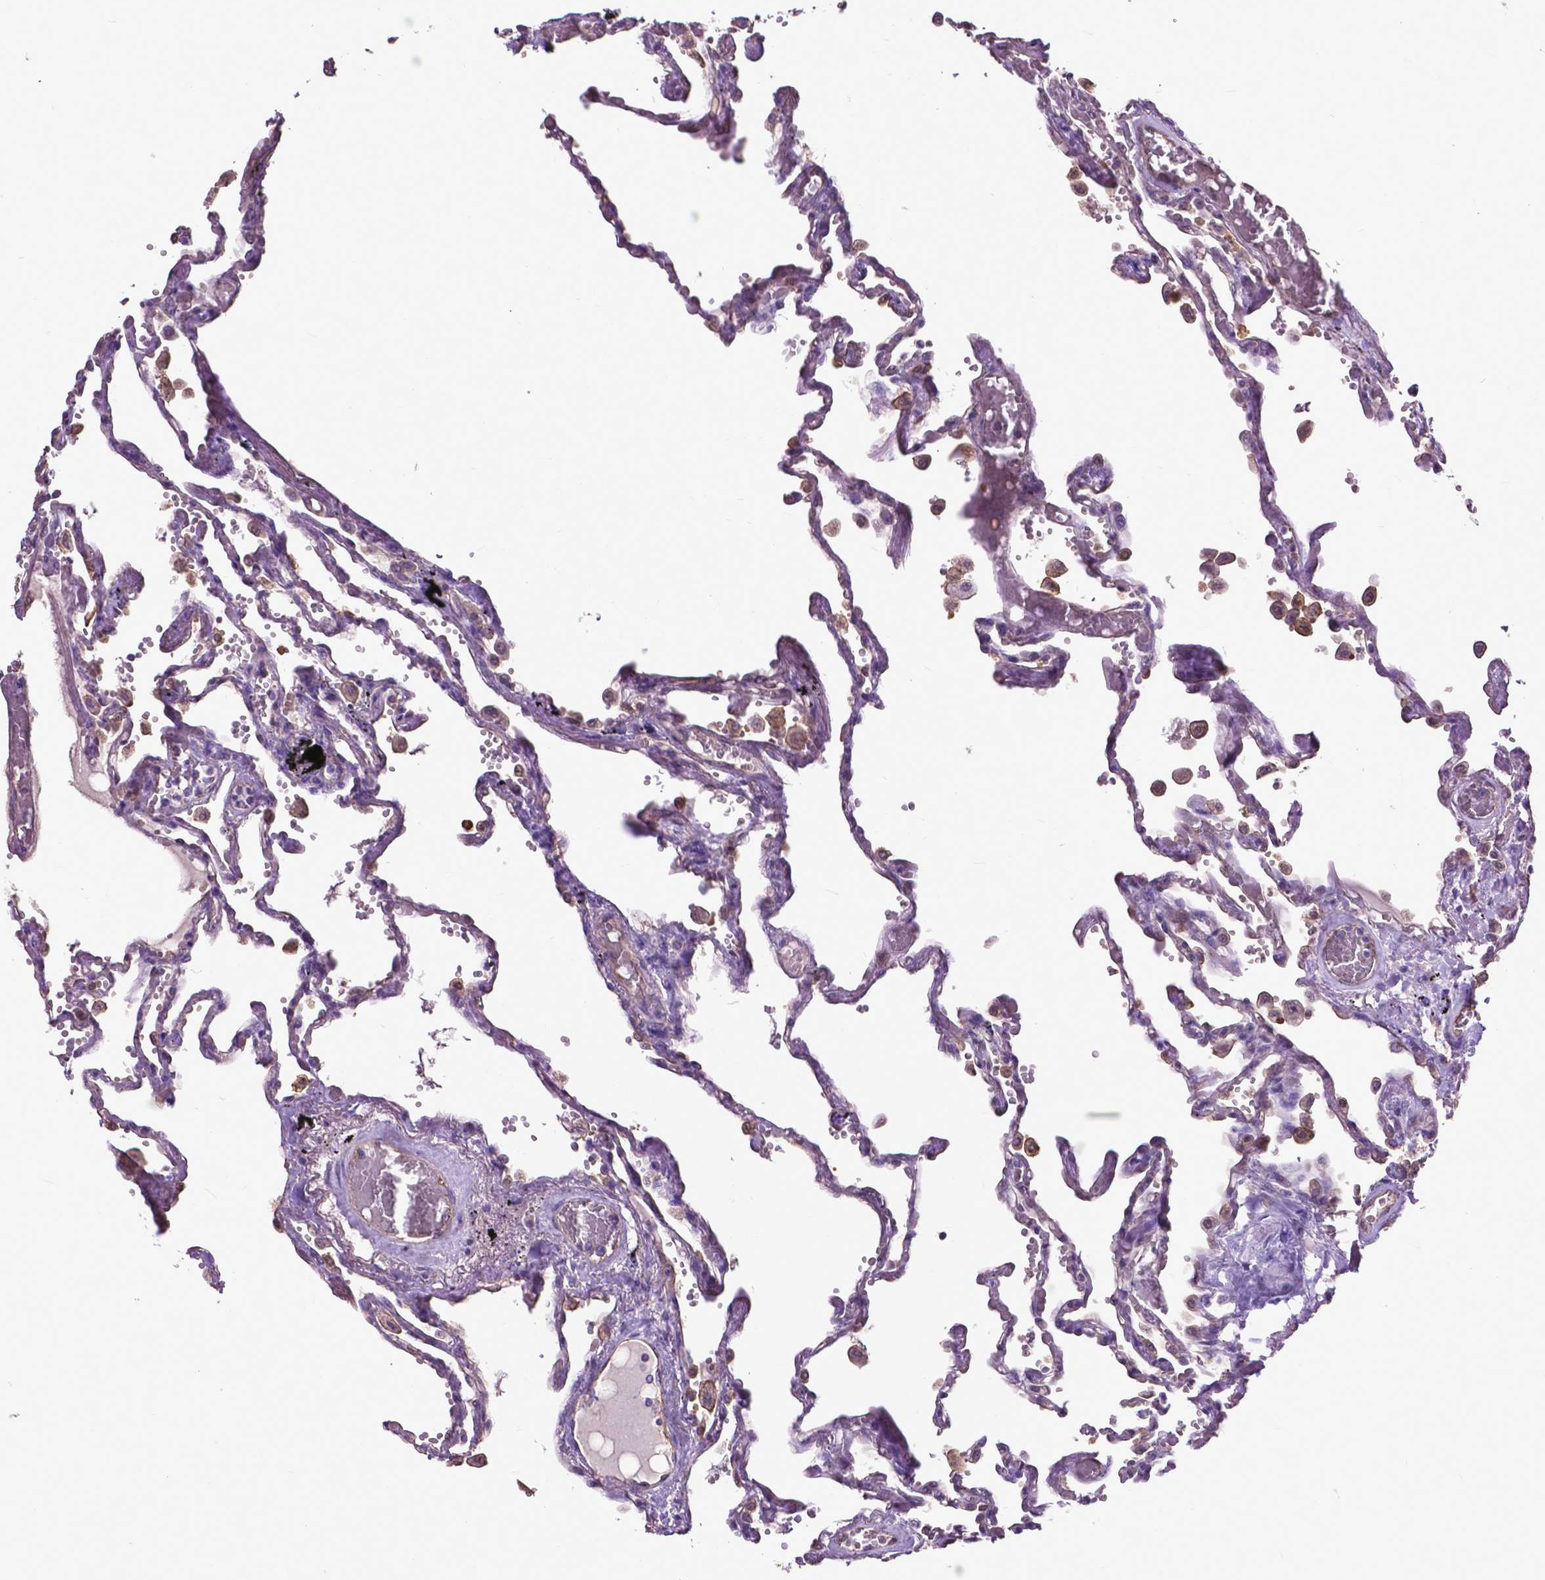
{"staining": {"intensity": "weak", "quantity": "25%-75%", "location": "cytoplasmic/membranous"}, "tissue": "lung", "cell_type": "Alveolar cells", "image_type": "normal", "snomed": [{"axis": "morphology", "description": "Normal tissue, NOS"}, {"axis": "morphology", "description": "Adenocarcinoma, NOS"}, {"axis": "topography", "description": "Cartilage tissue"}, {"axis": "topography", "description": "Lung"}], "caption": "A brown stain shows weak cytoplasmic/membranous expression of a protein in alveolar cells of unremarkable human lung.", "gene": "PDLIM1", "patient": {"sex": "female", "age": 67}}